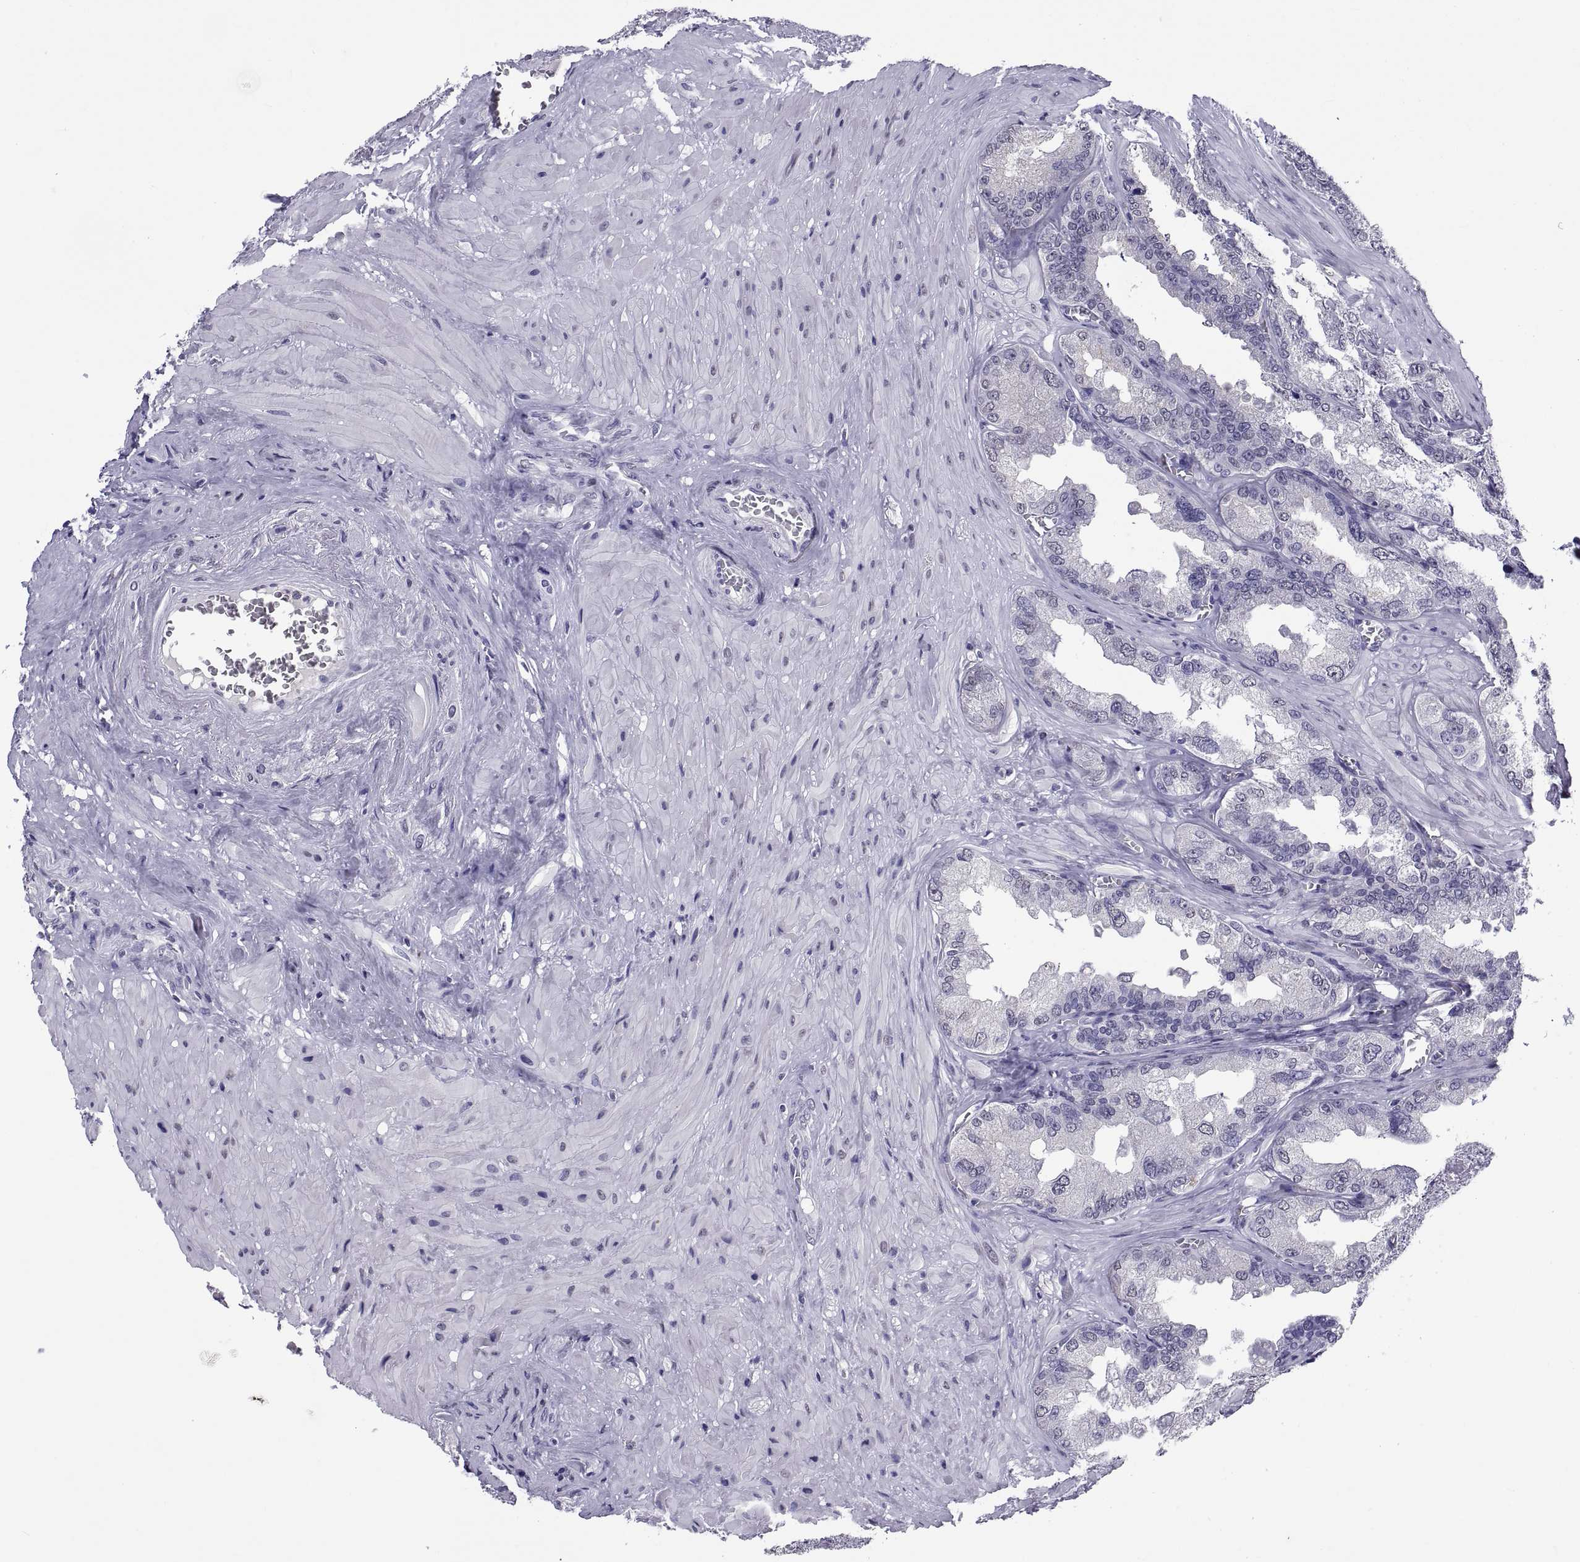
{"staining": {"intensity": "negative", "quantity": "none", "location": "none"}, "tissue": "seminal vesicle", "cell_type": "Glandular cells", "image_type": "normal", "snomed": [{"axis": "morphology", "description": "Normal tissue, NOS"}, {"axis": "topography", "description": "Seminal veicle"}], "caption": "Immunohistochemical staining of benign human seminal vesicle shows no significant positivity in glandular cells.", "gene": "TGFBR3L", "patient": {"sex": "male", "age": 72}}